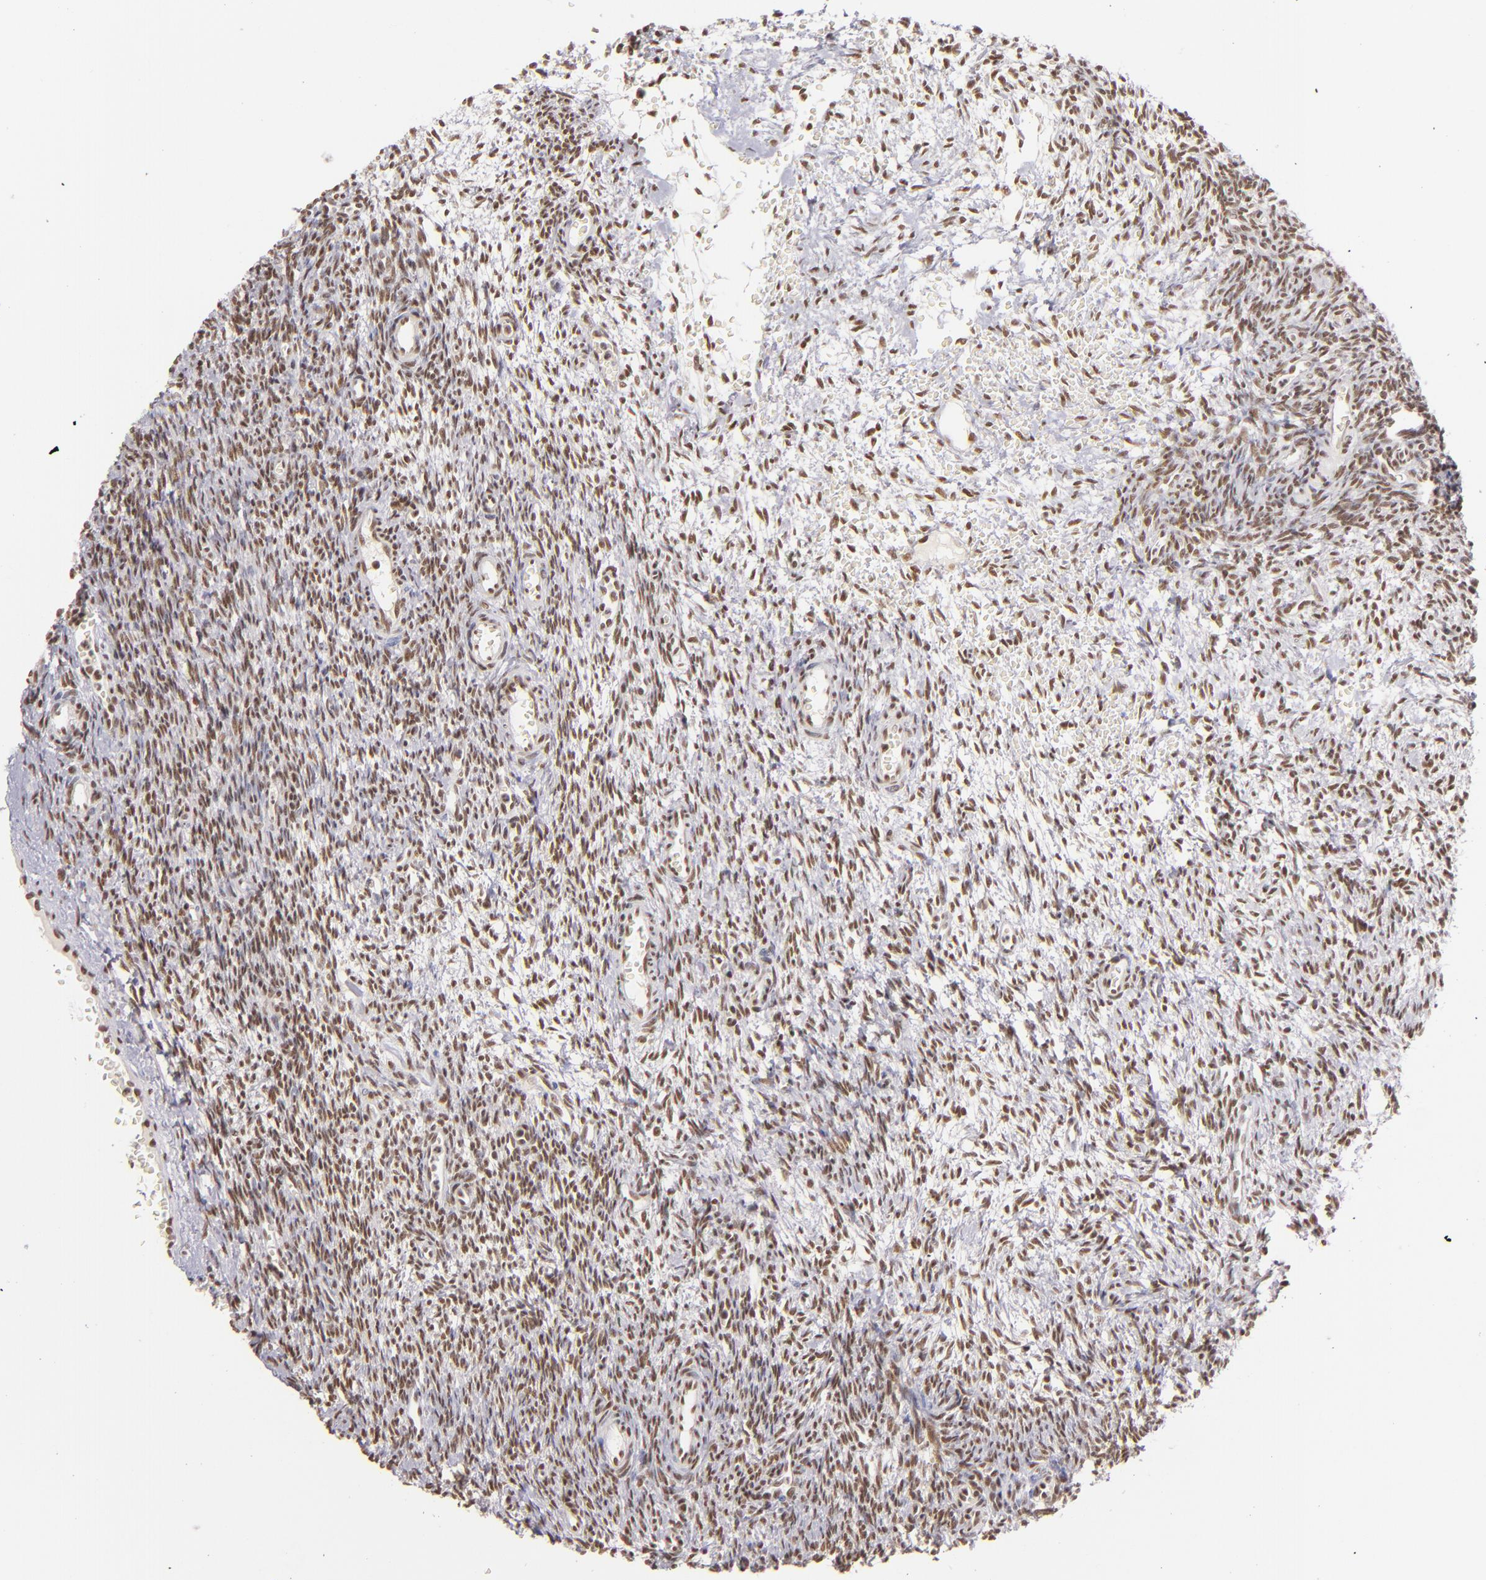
{"staining": {"intensity": "moderate", "quantity": ">75%", "location": "nuclear"}, "tissue": "ovary", "cell_type": "Ovarian stroma cells", "image_type": "normal", "snomed": [{"axis": "morphology", "description": "Normal tissue, NOS"}, {"axis": "topography", "description": "Ovary"}], "caption": "Moderate nuclear protein staining is identified in approximately >75% of ovarian stroma cells in ovary. (brown staining indicates protein expression, while blue staining denotes nuclei).", "gene": "ZNF148", "patient": {"sex": "female", "age": 39}}